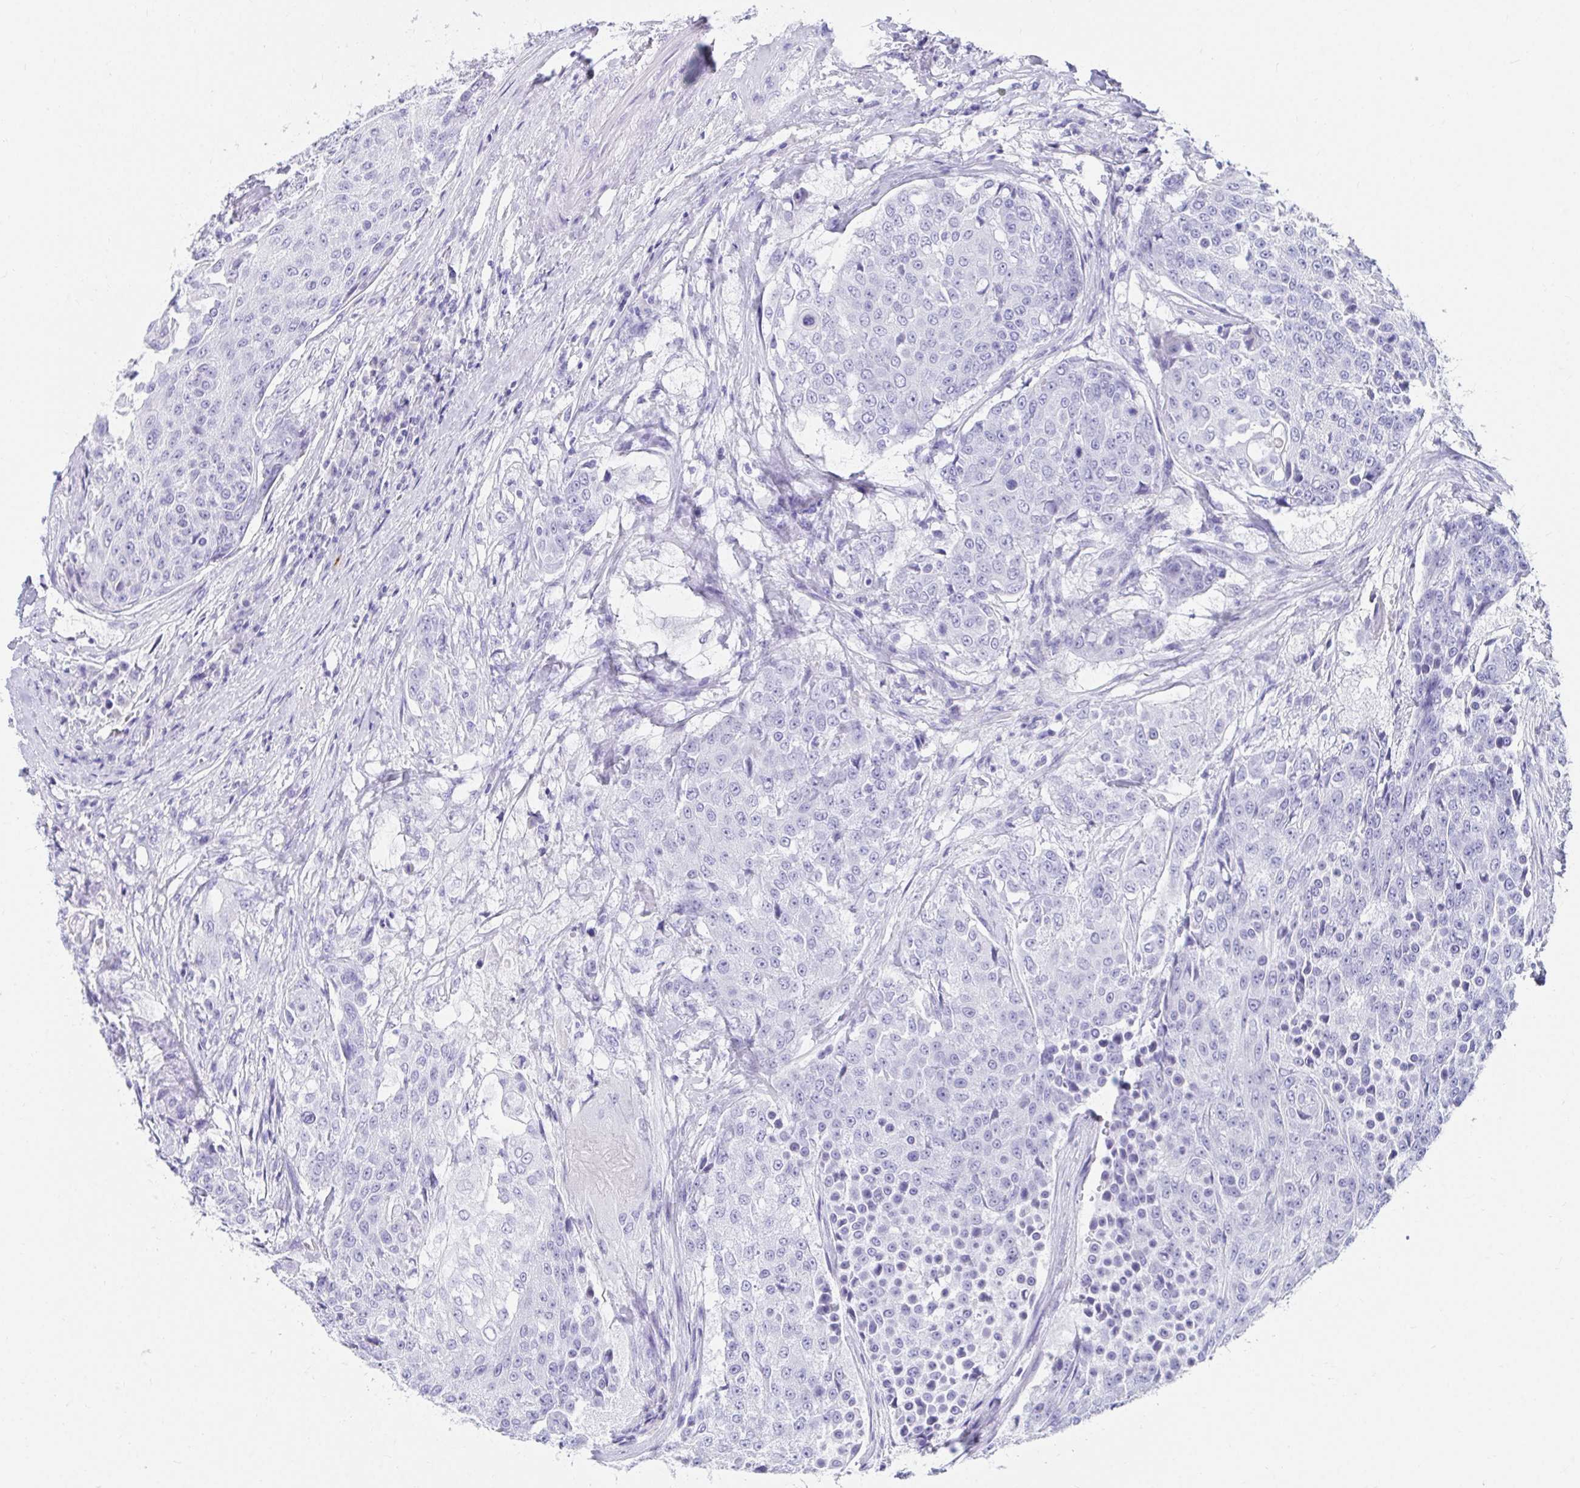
{"staining": {"intensity": "negative", "quantity": "none", "location": "none"}, "tissue": "urothelial cancer", "cell_type": "Tumor cells", "image_type": "cancer", "snomed": [{"axis": "morphology", "description": "Urothelial carcinoma, High grade"}, {"axis": "topography", "description": "Urinary bladder"}], "caption": "An image of urothelial cancer stained for a protein displays no brown staining in tumor cells. (DAB immunohistochemistry, high magnification).", "gene": "DPEP3", "patient": {"sex": "female", "age": 63}}